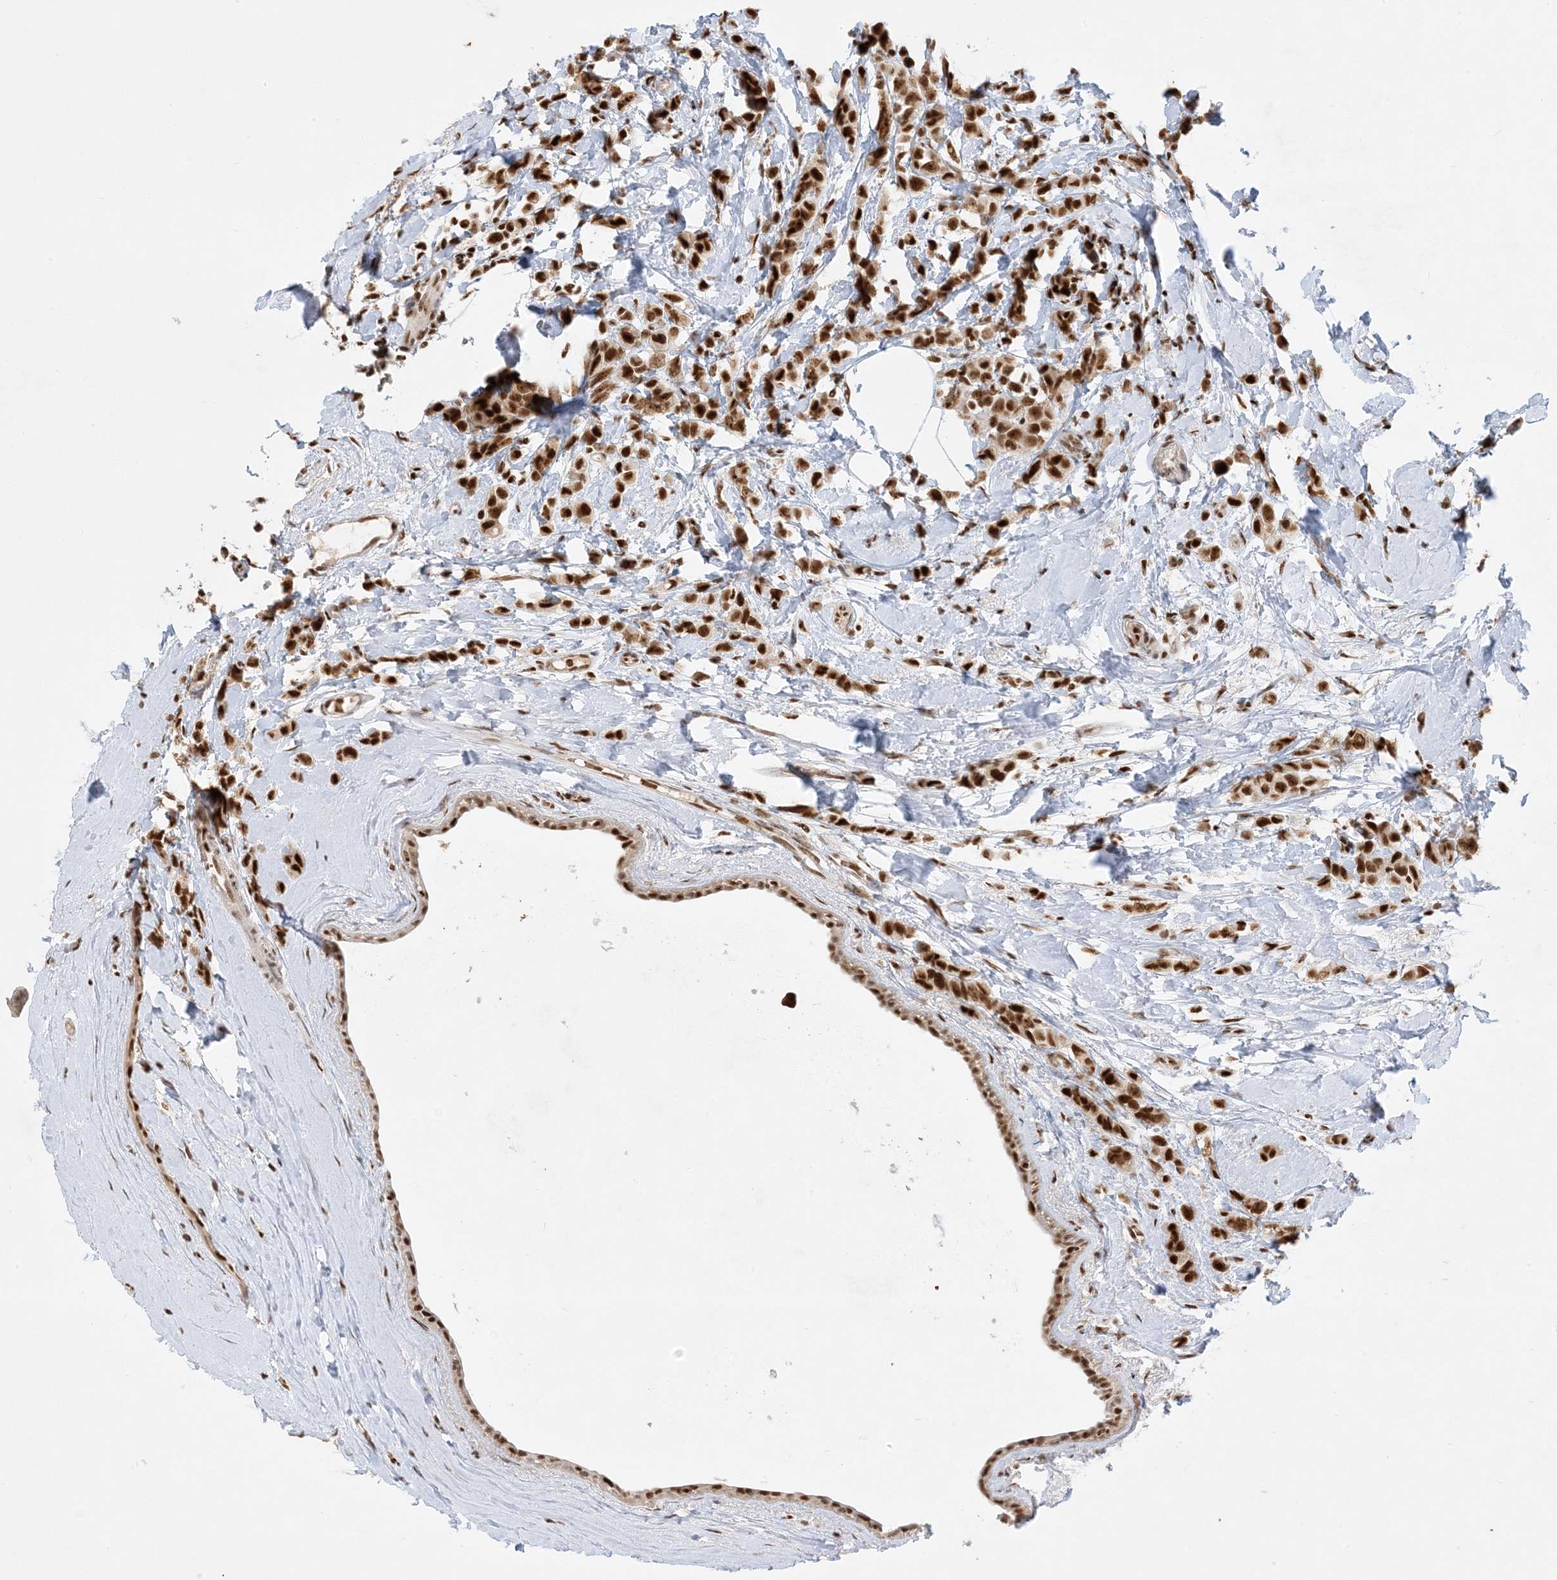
{"staining": {"intensity": "strong", "quantity": ">75%", "location": "nuclear"}, "tissue": "breast cancer", "cell_type": "Tumor cells", "image_type": "cancer", "snomed": [{"axis": "morphology", "description": "Lobular carcinoma"}, {"axis": "topography", "description": "Breast"}], "caption": "This histopathology image exhibits breast lobular carcinoma stained with immunohistochemistry (IHC) to label a protein in brown. The nuclear of tumor cells show strong positivity for the protein. Nuclei are counter-stained blue.", "gene": "PPIL2", "patient": {"sex": "female", "age": 47}}